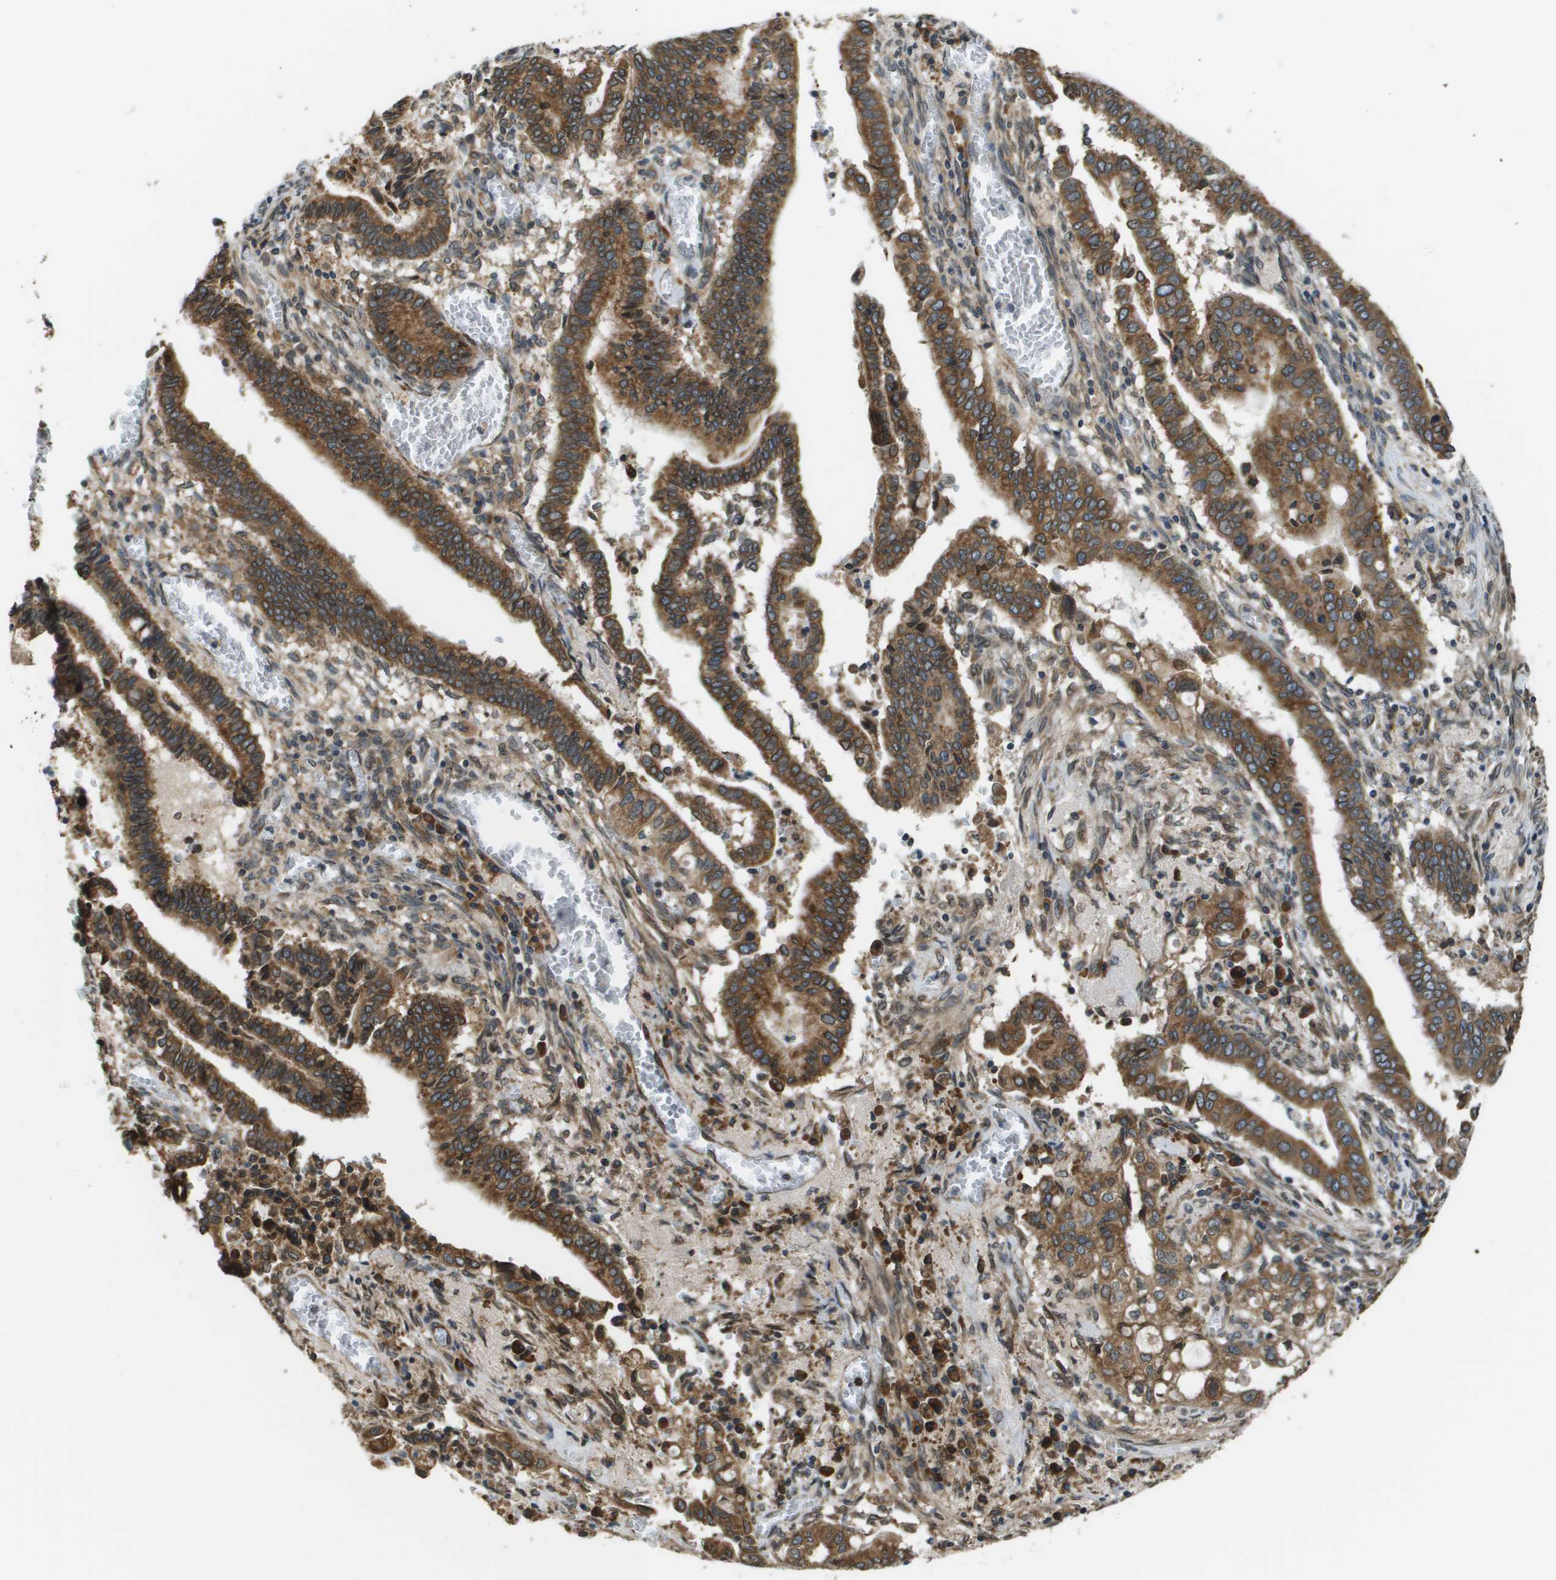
{"staining": {"intensity": "strong", "quantity": ">75%", "location": "cytoplasmic/membranous"}, "tissue": "cervical cancer", "cell_type": "Tumor cells", "image_type": "cancer", "snomed": [{"axis": "morphology", "description": "Adenocarcinoma, NOS"}, {"axis": "topography", "description": "Cervix"}], "caption": "Immunohistochemical staining of cervical cancer demonstrates high levels of strong cytoplasmic/membranous expression in about >75% of tumor cells.", "gene": "SEC62", "patient": {"sex": "female", "age": 44}}